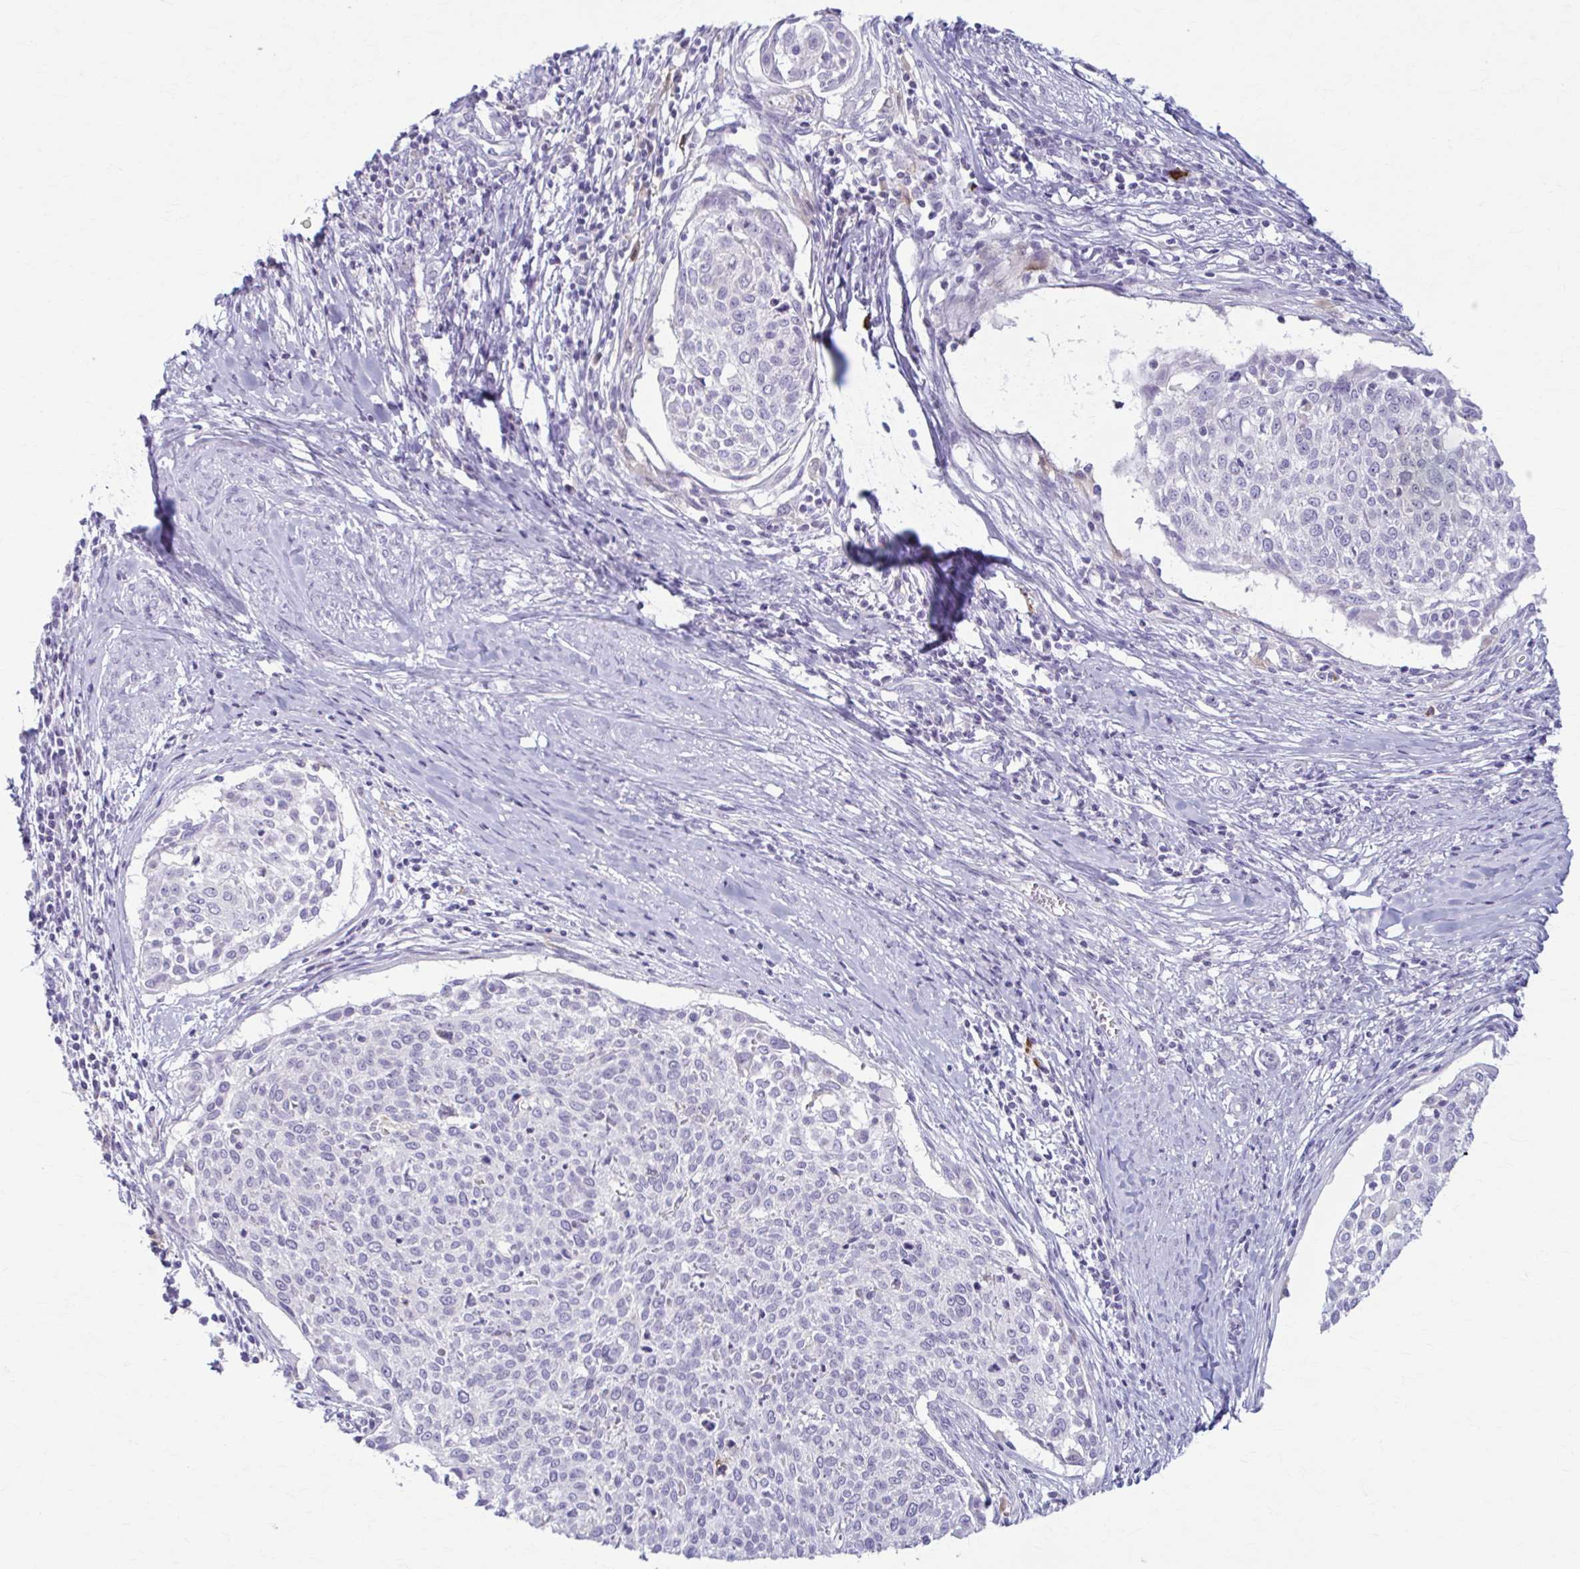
{"staining": {"intensity": "negative", "quantity": "none", "location": "none"}, "tissue": "cervical cancer", "cell_type": "Tumor cells", "image_type": "cancer", "snomed": [{"axis": "morphology", "description": "Squamous cell carcinoma, NOS"}, {"axis": "topography", "description": "Cervix"}], "caption": "An immunohistochemistry (IHC) histopathology image of squamous cell carcinoma (cervical) is shown. There is no staining in tumor cells of squamous cell carcinoma (cervical).", "gene": "LDLRAP1", "patient": {"sex": "female", "age": 49}}